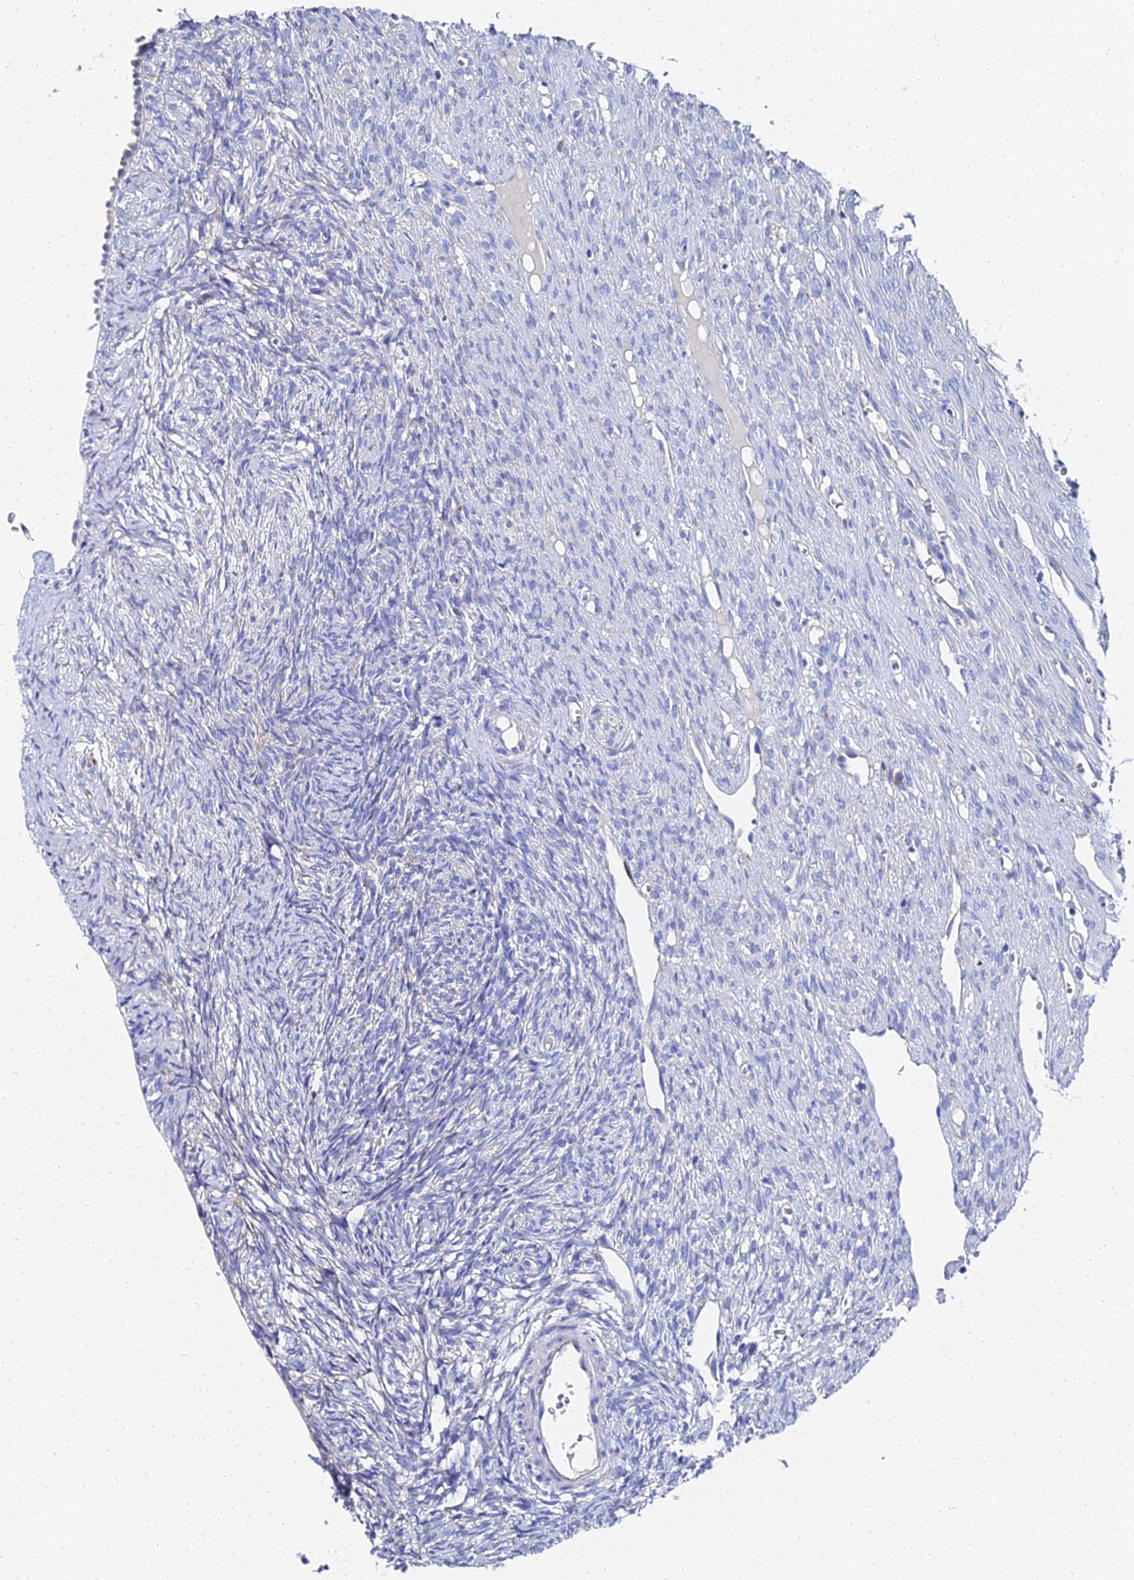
{"staining": {"intensity": "negative", "quantity": "none", "location": "none"}, "tissue": "ovary", "cell_type": "Ovarian stroma cells", "image_type": "normal", "snomed": [{"axis": "morphology", "description": "Normal tissue, NOS"}, {"axis": "topography", "description": "Ovary"}], "caption": "There is no significant staining in ovarian stroma cells of ovary.", "gene": "PTTG1", "patient": {"sex": "female", "age": 51}}